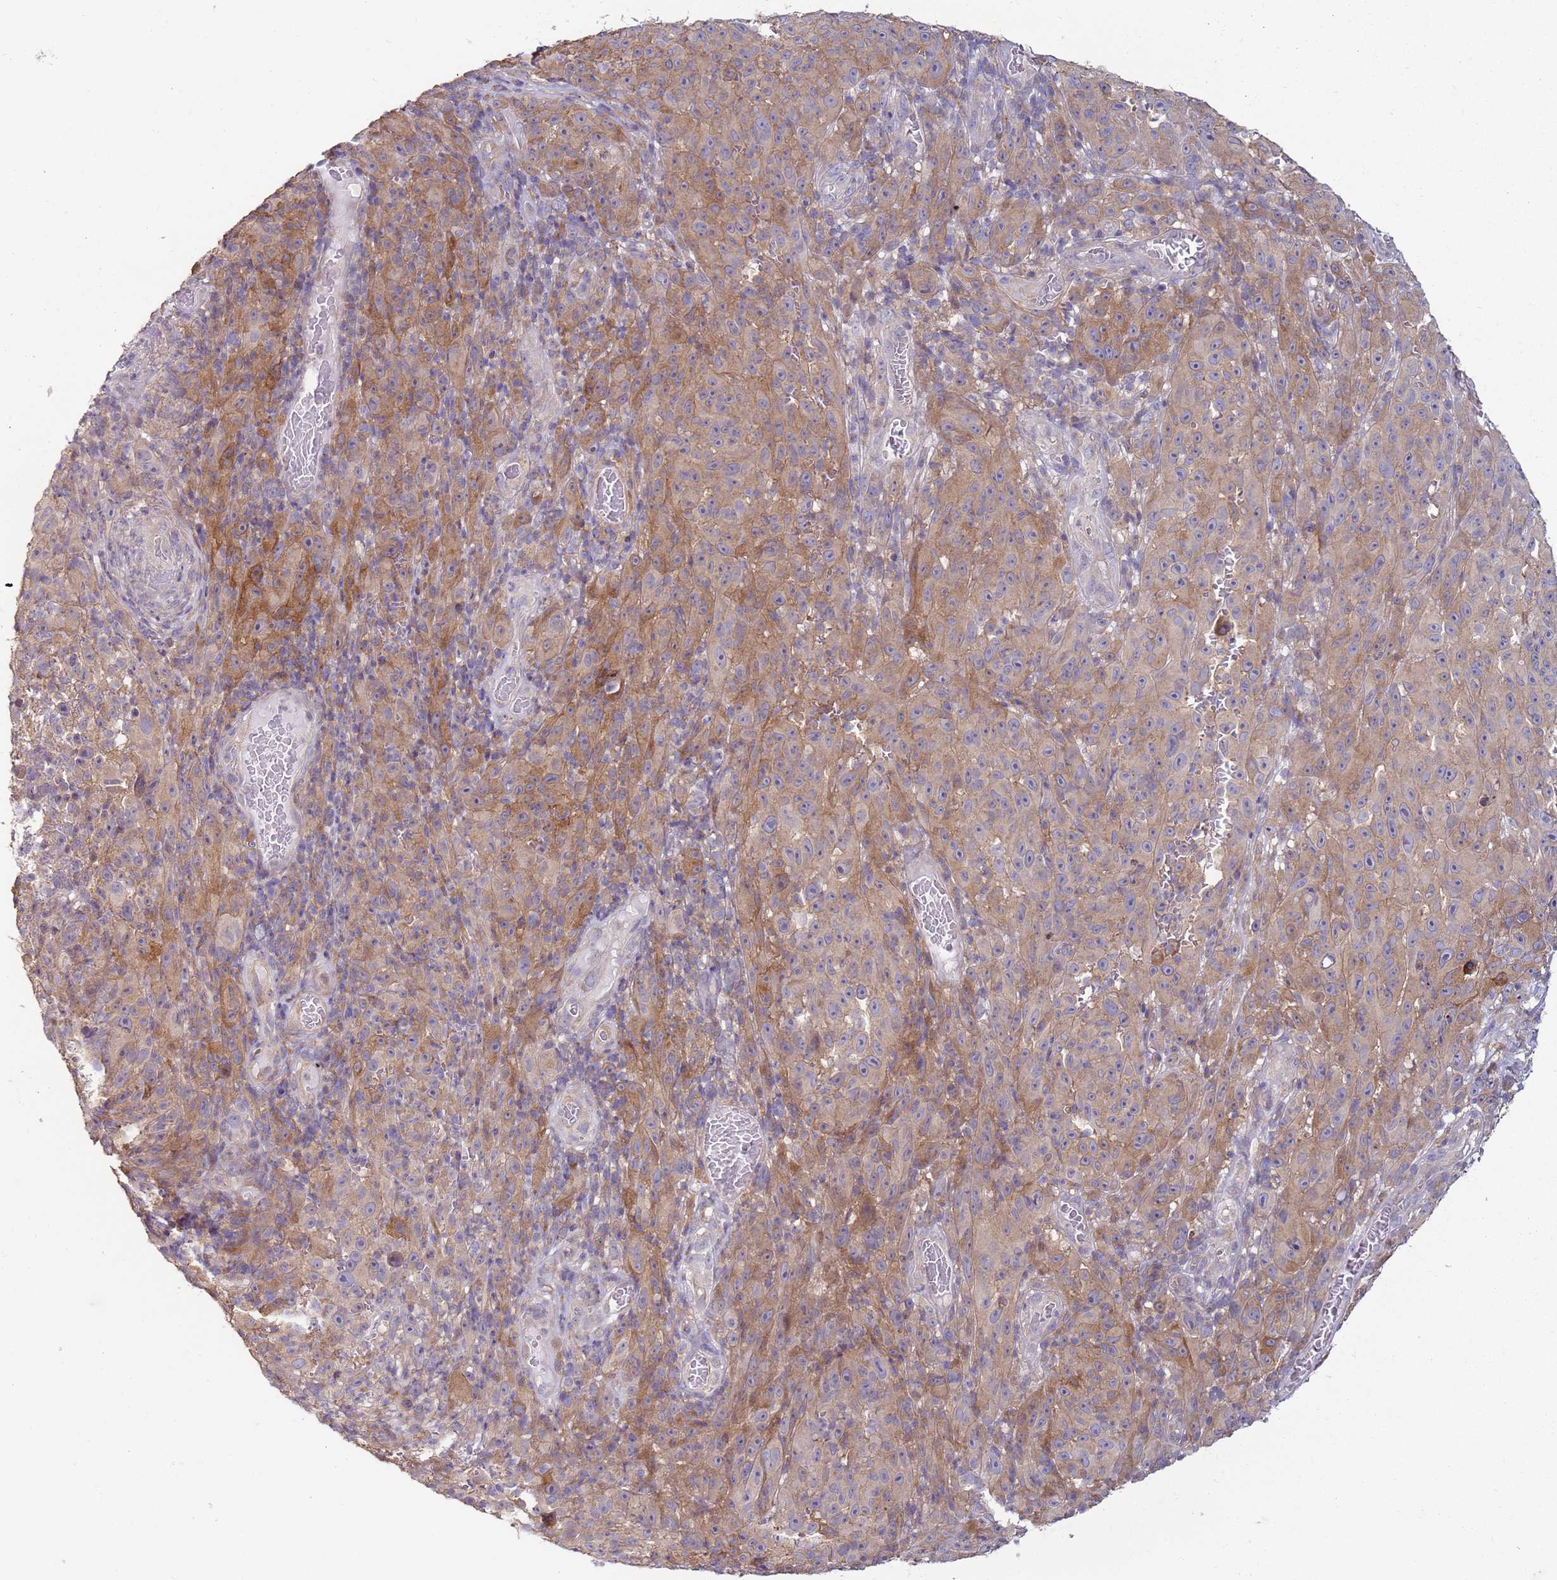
{"staining": {"intensity": "moderate", "quantity": "25%-75%", "location": "cytoplasmic/membranous"}, "tissue": "melanoma", "cell_type": "Tumor cells", "image_type": "cancer", "snomed": [{"axis": "morphology", "description": "Malignant melanoma, NOS"}, {"axis": "topography", "description": "Skin"}], "caption": "Malignant melanoma tissue demonstrates moderate cytoplasmic/membranous positivity in approximately 25%-75% of tumor cells", "gene": "DIP2B", "patient": {"sex": "female", "age": 82}}